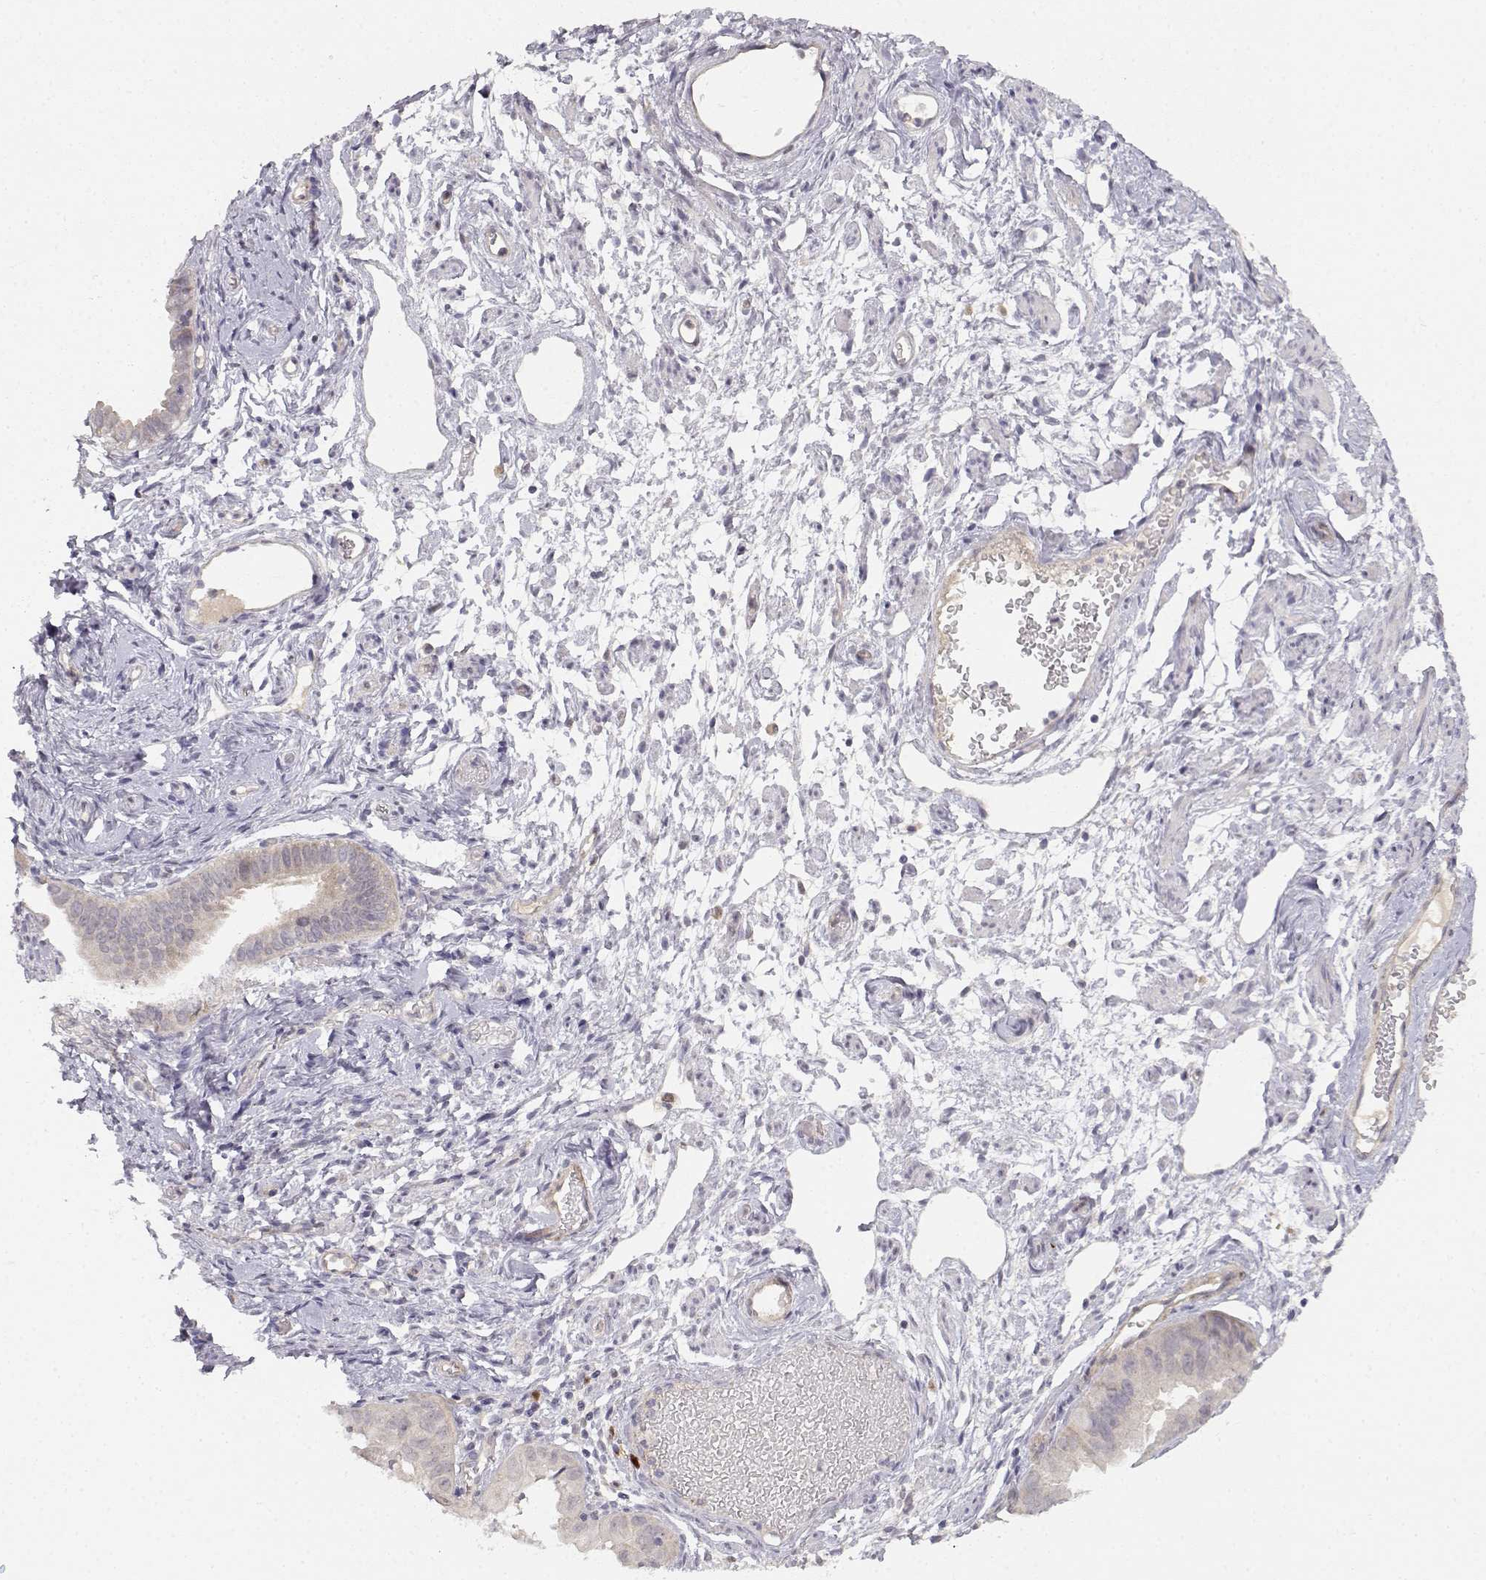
{"staining": {"intensity": "negative", "quantity": "none", "location": "none"}, "tissue": "ovarian cancer", "cell_type": "Tumor cells", "image_type": "cancer", "snomed": [{"axis": "morphology", "description": "Carcinoma, endometroid"}, {"axis": "topography", "description": "Ovary"}], "caption": "Immunohistochemical staining of ovarian cancer (endometroid carcinoma) reveals no significant positivity in tumor cells.", "gene": "EAF2", "patient": {"sex": "female", "age": 85}}